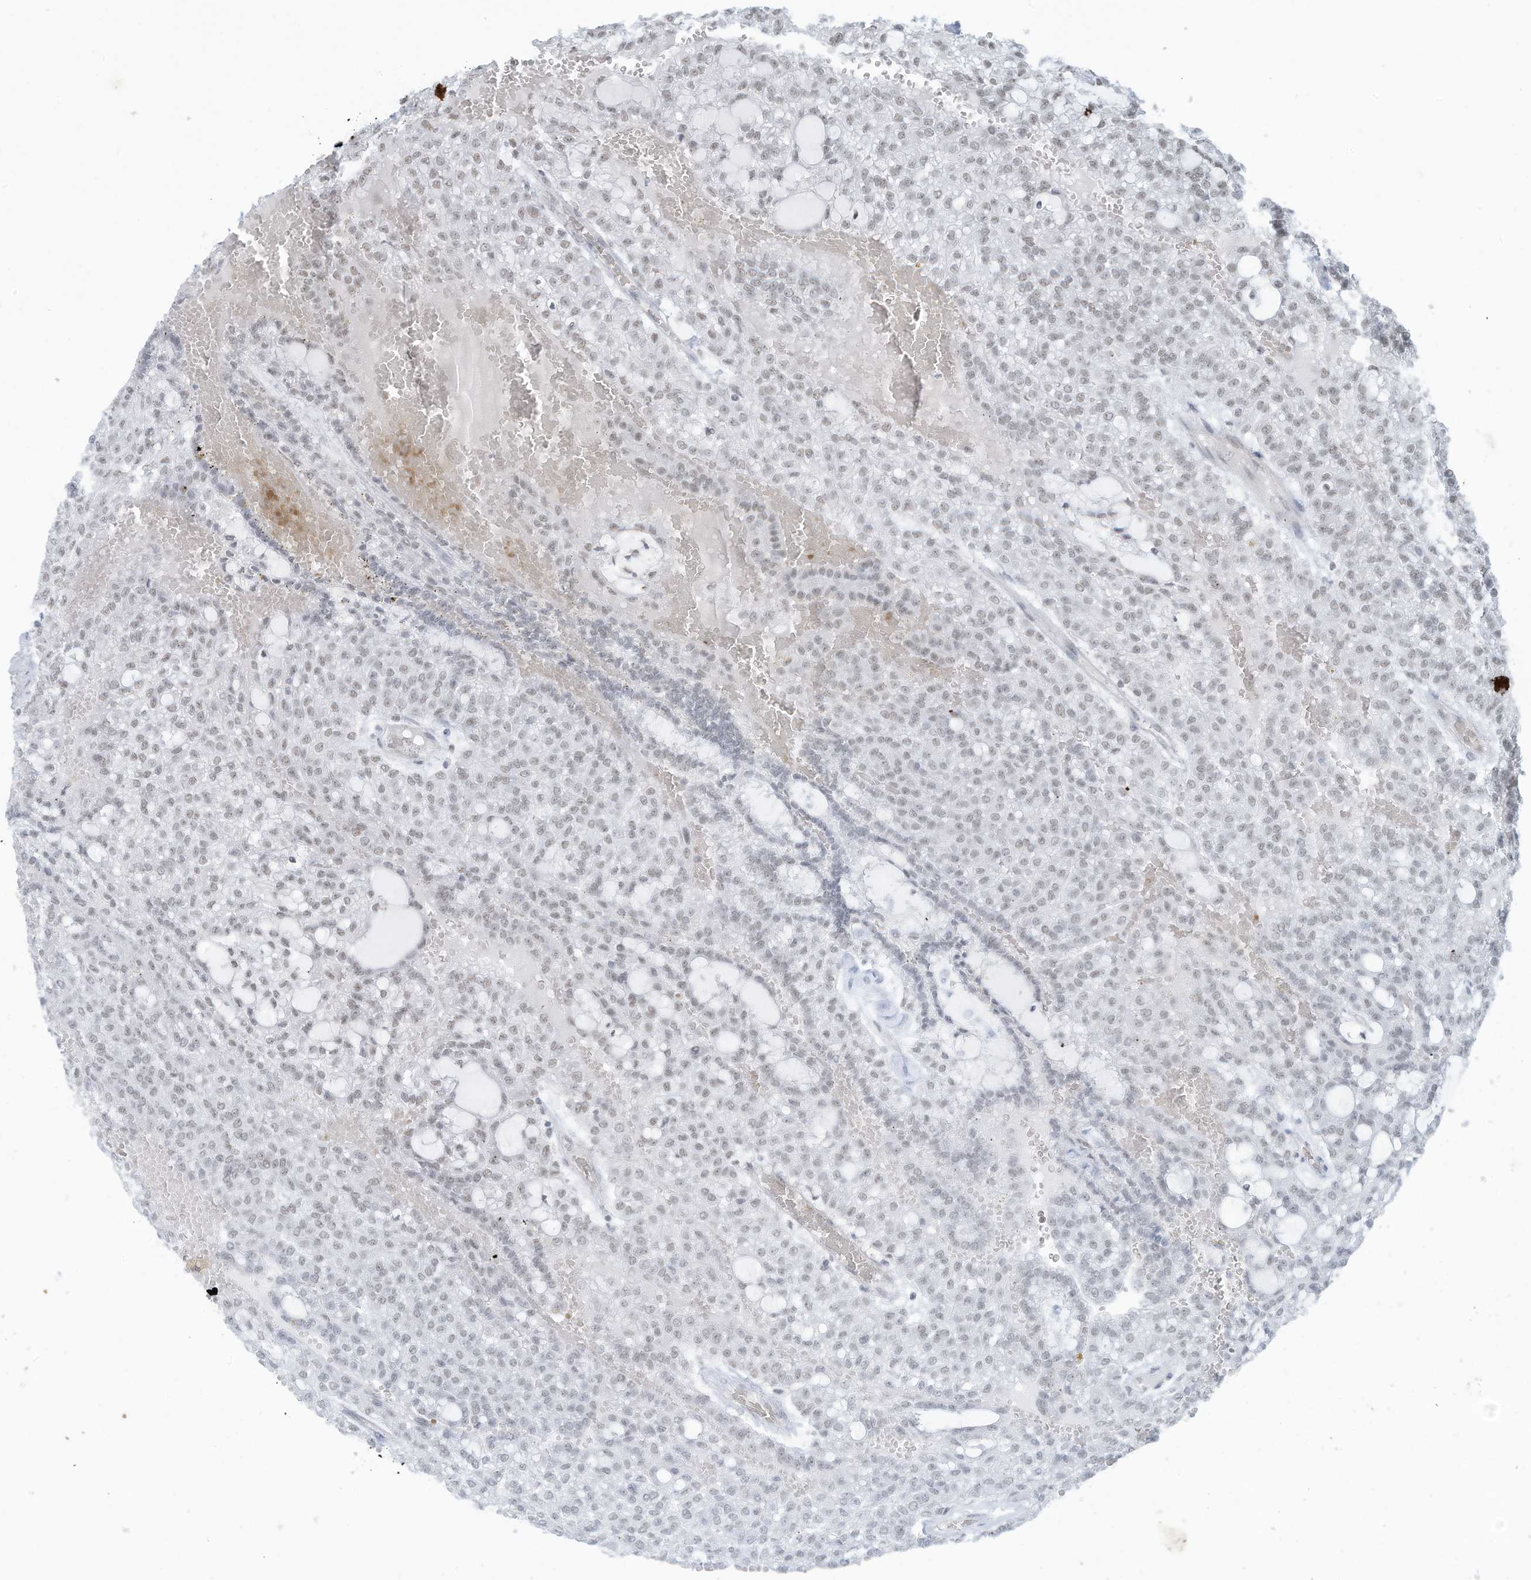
{"staining": {"intensity": "weak", "quantity": "25%-75%", "location": "nuclear"}, "tissue": "renal cancer", "cell_type": "Tumor cells", "image_type": "cancer", "snomed": [{"axis": "morphology", "description": "Adenocarcinoma, NOS"}, {"axis": "topography", "description": "Kidney"}], "caption": "Immunohistochemical staining of human renal cancer (adenocarcinoma) demonstrates weak nuclear protein expression in about 25%-75% of tumor cells.", "gene": "DBR1", "patient": {"sex": "male", "age": 63}}